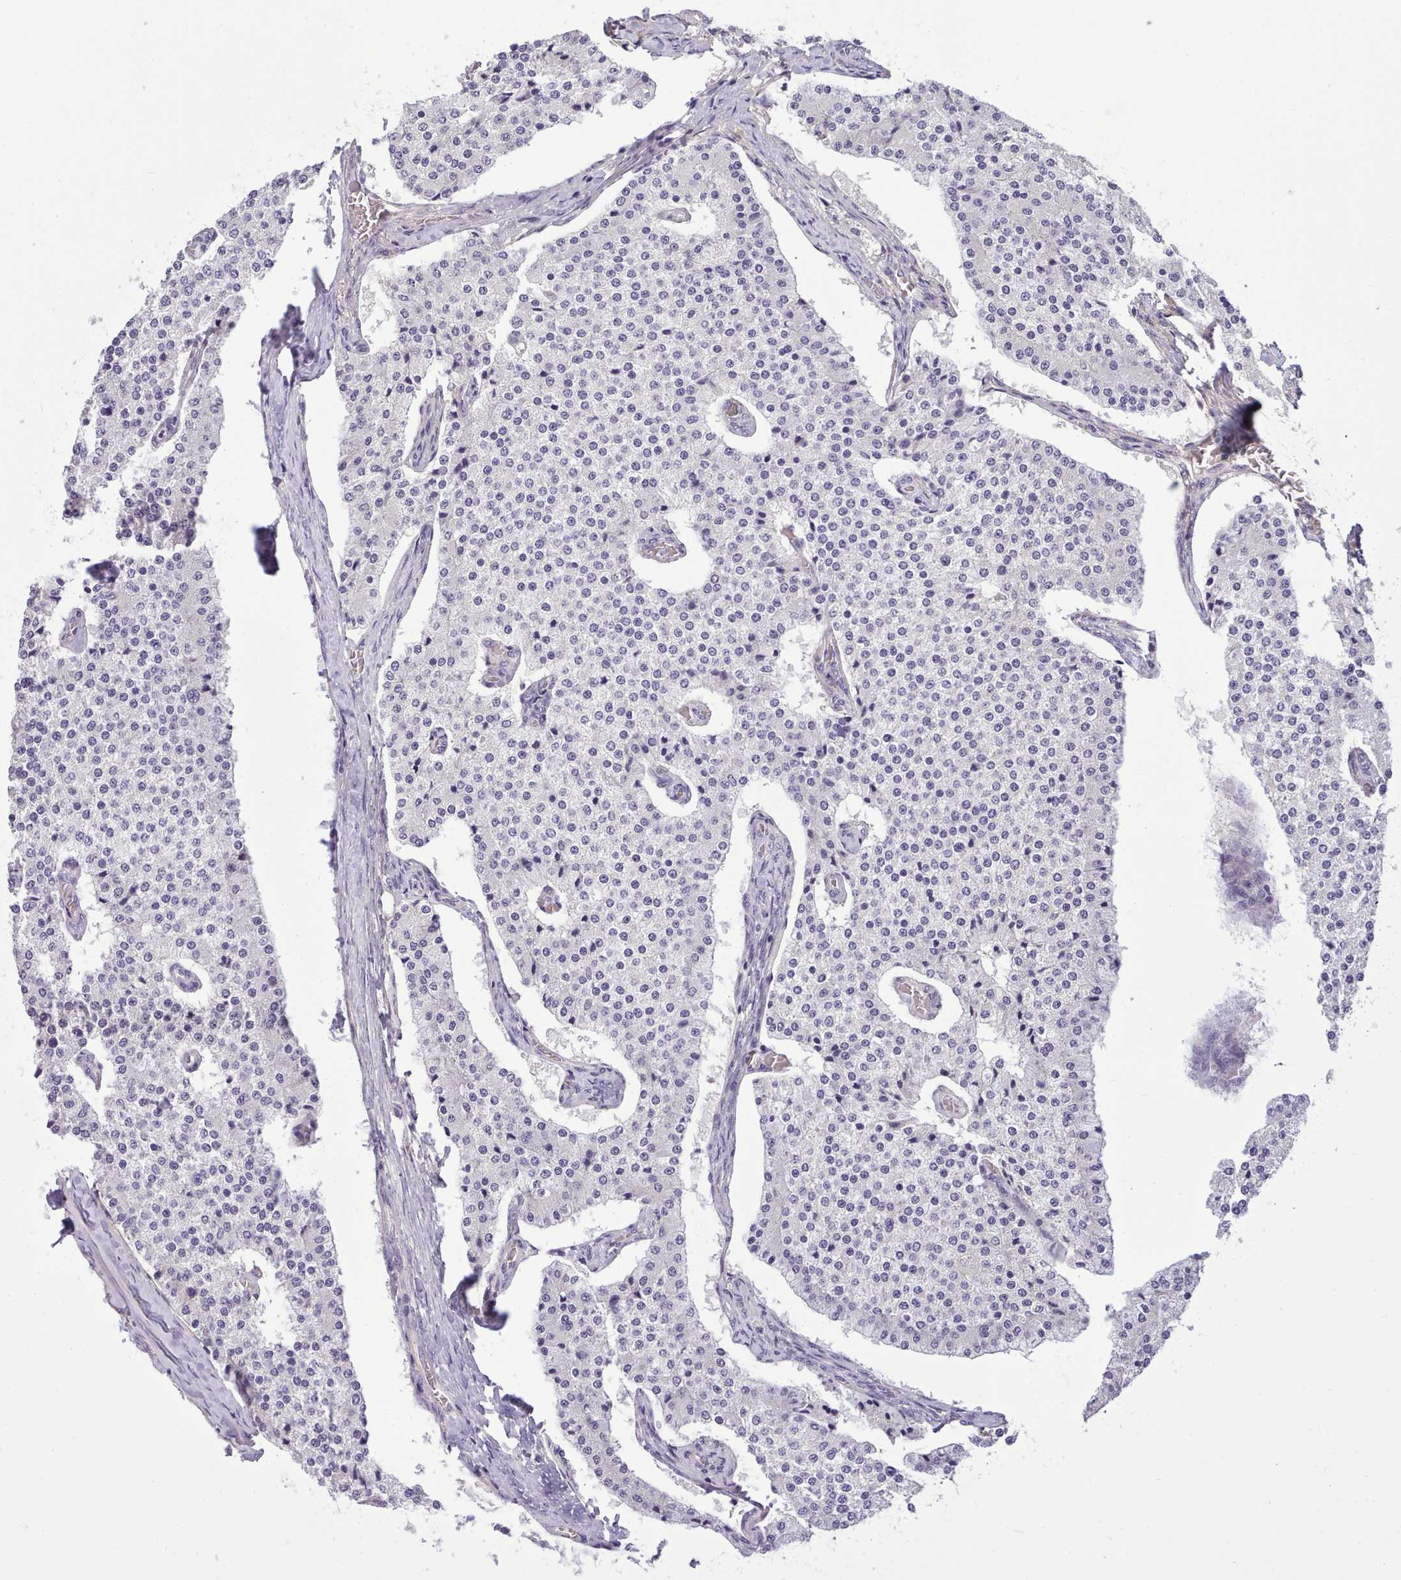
{"staining": {"intensity": "negative", "quantity": "none", "location": "none"}, "tissue": "carcinoid", "cell_type": "Tumor cells", "image_type": "cancer", "snomed": [{"axis": "morphology", "description": "Carcinoid, malignant, NOS"}, {"axis": "topography", "description": "Colon"}], "caption": "Immunohistochemistry (IHC) histopathology image of neoplastic tissue: malignant carcinoid stained with DAB (3,3'-diaminobenzidine) exhibits no significant protein staining in tumor cells. The staining was performed using DAB to visualize the protein expression in brown, while the nuclei were stained in blue with hematoxylin (Magnification: 20x).", "gene": "CYP2A13", "patient": {"sex": "female", "age": 52}}